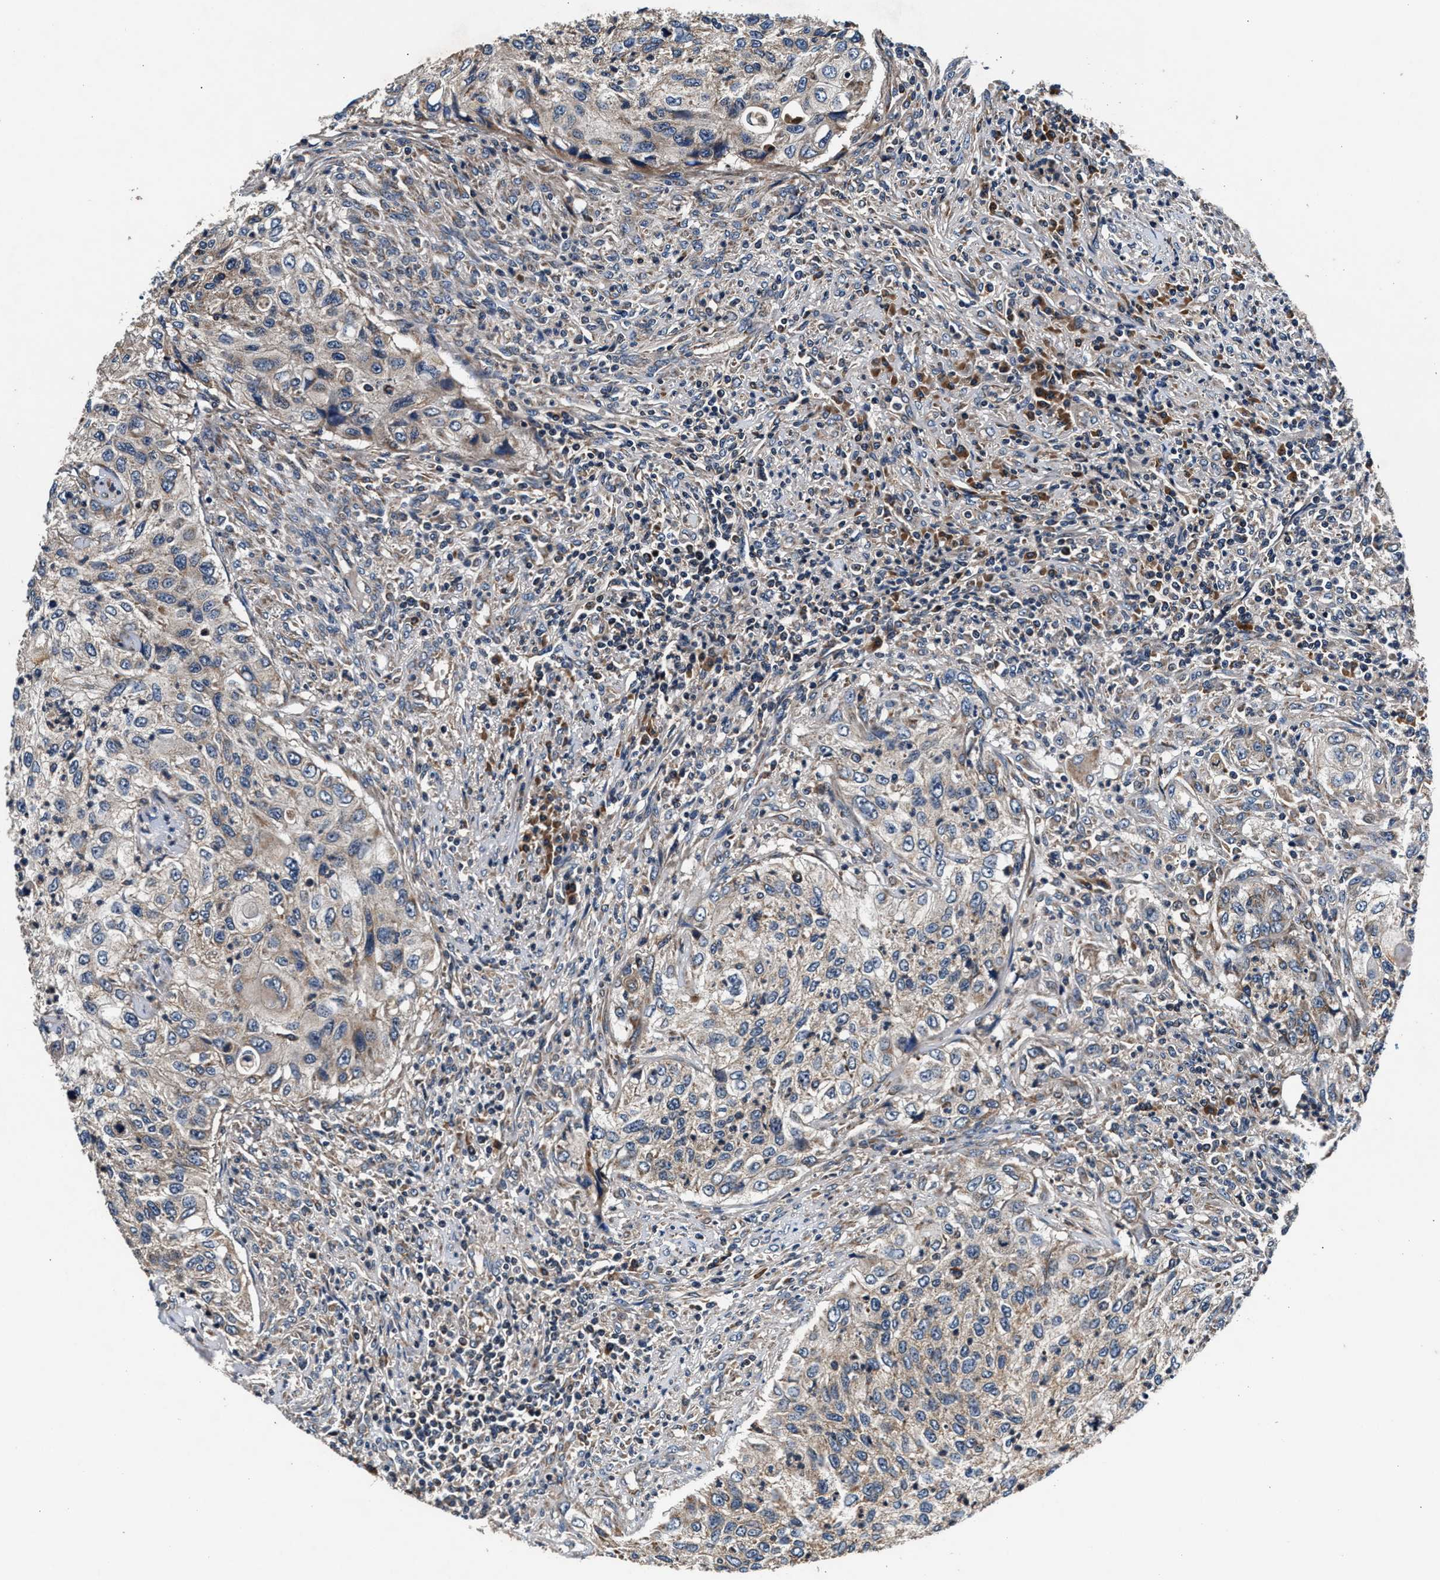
{"staining": {"intensity": "weak", "quantity": "25%-75%", "location": "cytoplasmic/membranous"}, "tissue": "urothelial cancer", "cell_type": "Tumor cells", "image_type": "cancer", "snomed": [{"axis": "morphology", "description": "Urothelial carcinoma, High grade"}, {"axis": "topography", "description": "Urinary bladder"}], "caption": "High-magnification brightfield microscopy of urothelial cancer stained with DAB (brown) and counterstained with hematoxylin (blue). tumor cells exhibit weak cytoplasmic/membranous expression is present in approximately25%-75% of cells.", "gene": "IMMT", "patient": {"sex": "female", "age": 60}}